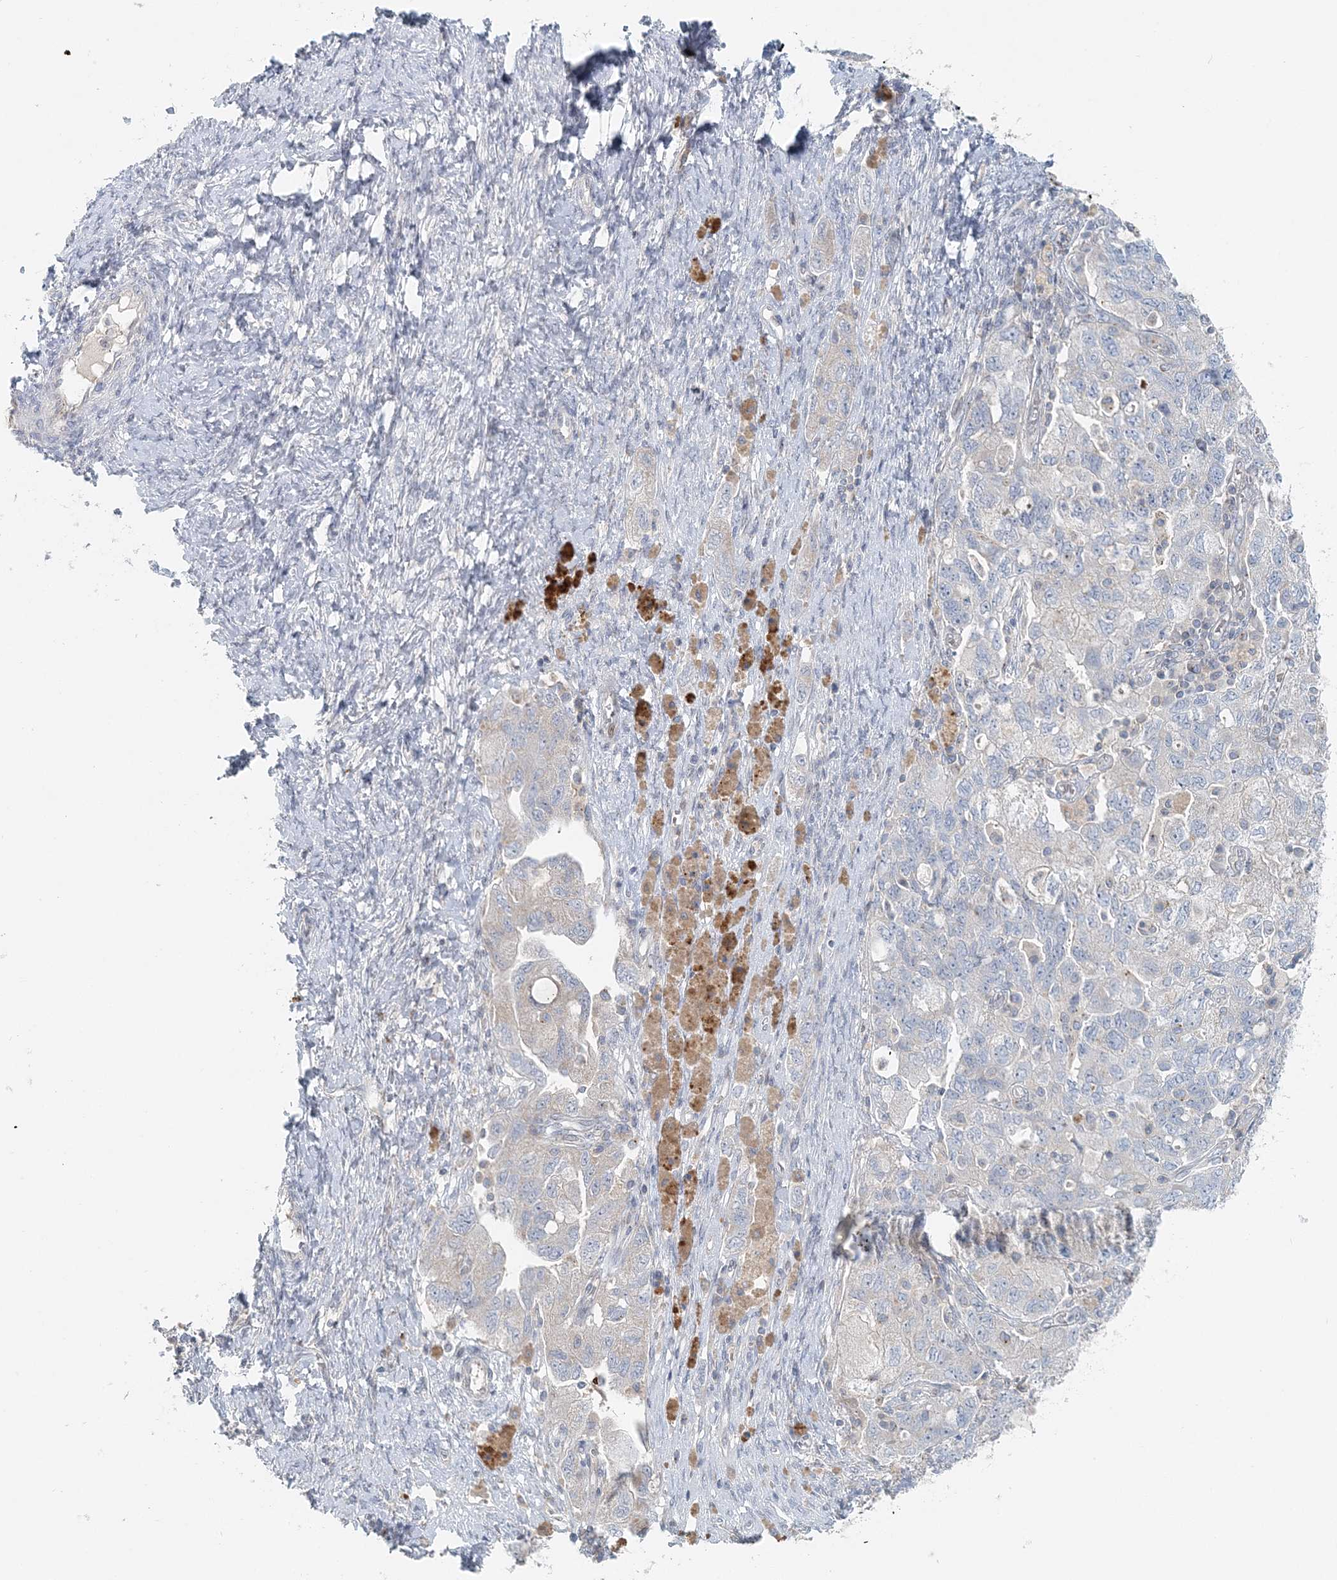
{"staining": {"intensity": "negative", "quantity": "none", "location": "none"}, "tissue": "ovarian cancer", "cell_type": "Tumor cells", "image_type": "cancer", "snomed": [{"axis": "morphology", "description": "Carcinoma, NOS"}, {"axis": "morphology", "description": "Cystadenocarcinoma, serous, NOS"}, {"axis": "topography", "description": "Ovary"}], "caption": "Immunohistochemistry image of neoplastic tissue: ovarian cancer (serous cystadenocarcinoma) stained with DAB displays no significant protein expression in tumor cells.", "gene": "NAA11", "patient": {"sex": "female", "age": 69}}